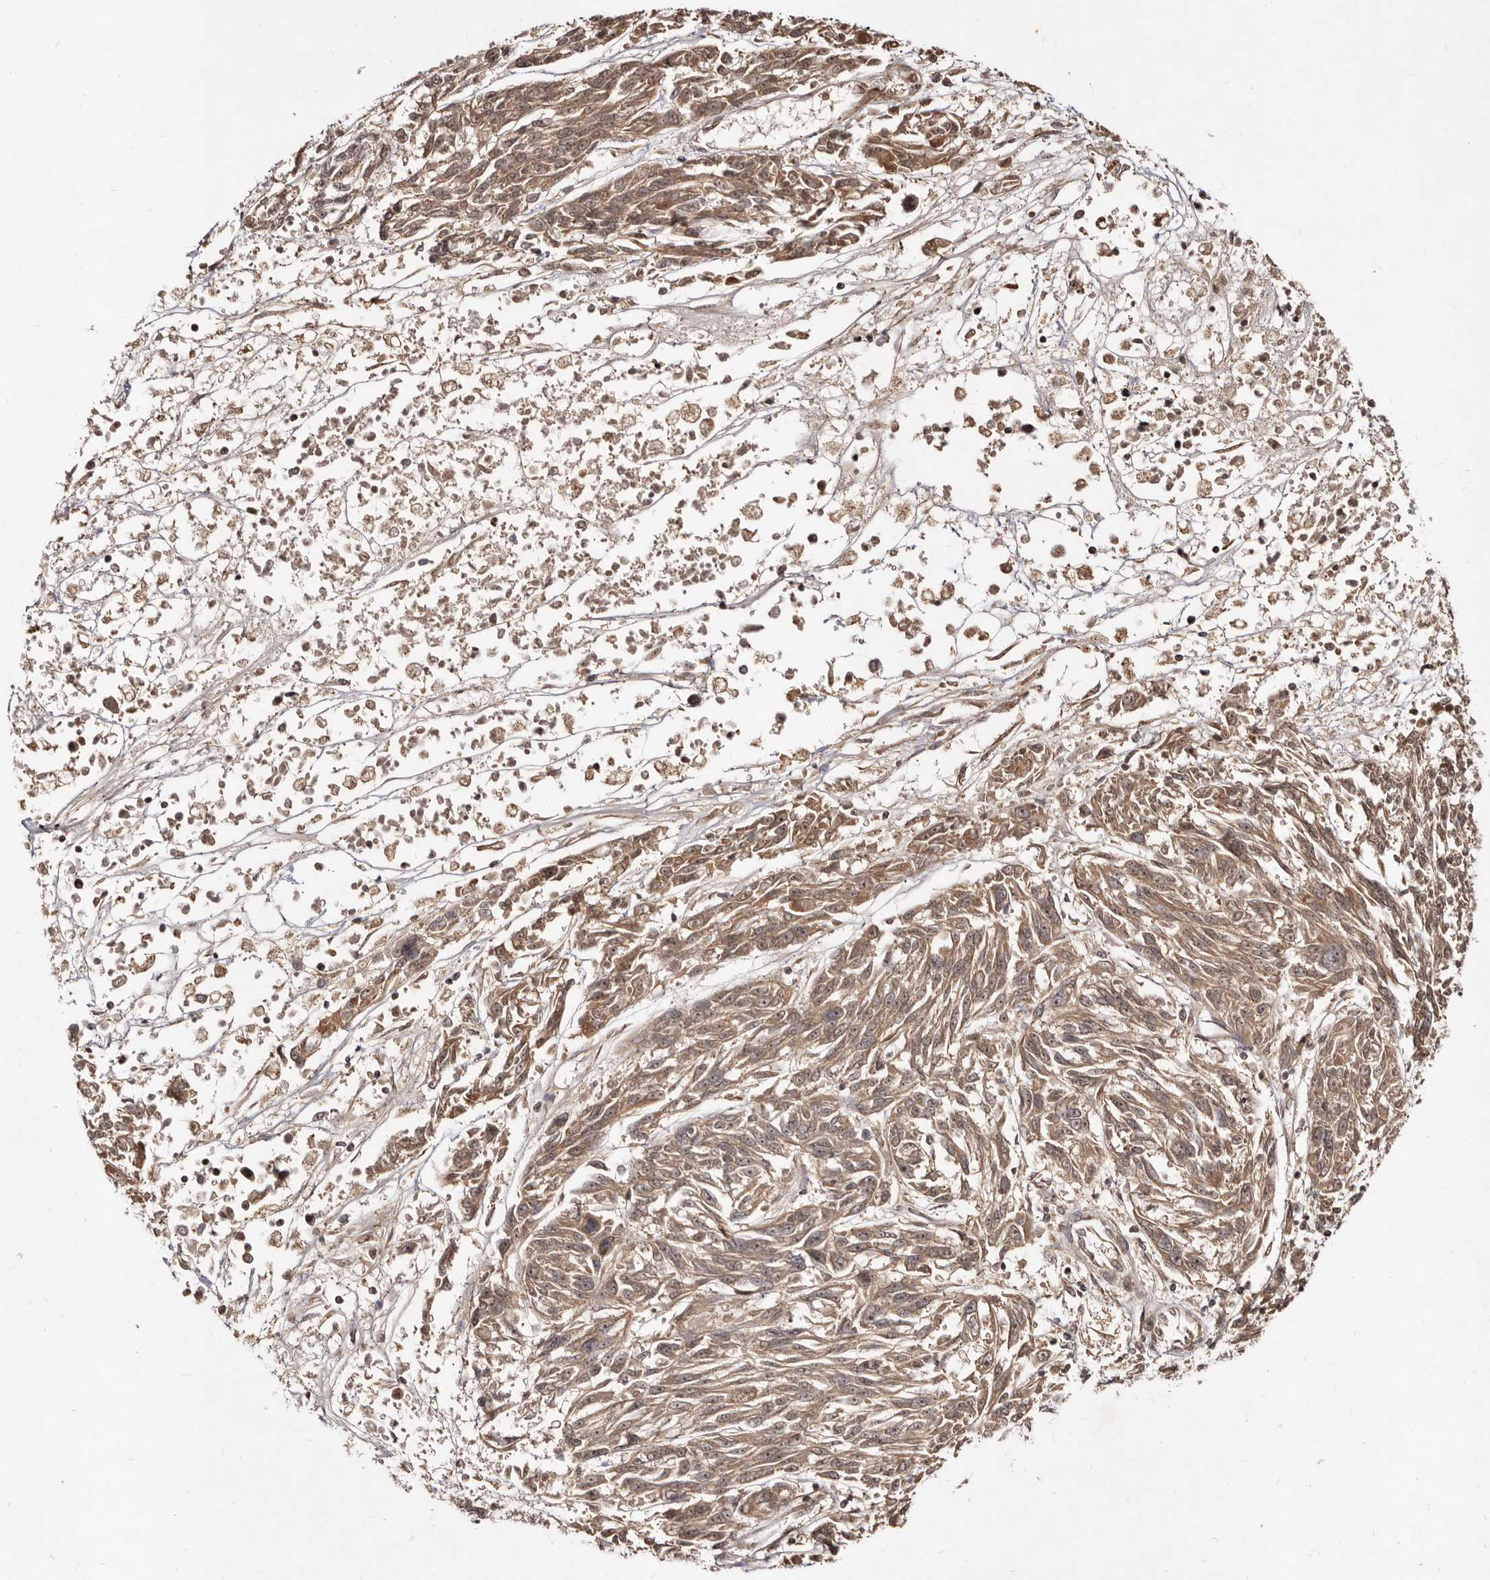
{"staining": {"intensity": "weak", "quantity": ">75%", "location": "cytoplasmic/membranous"}, "tissue": "melanoma", "cell_type": "Tumor cells", "image_type": "cancer", "snomed": [{"axis": "morphology", "description": "Malignant melanoma, NOS"}, {"axis": "topography", "description": "Skin"}], "caption": "Immunohistochemistry of human malignant melanoma reveals low levels of weak cytoplasmic/membranous positivity in approximately >75% of tumor cells. Ihc stains the protein in brown and the nuclei are stained blue.", "gene": "LCORL", "patient": {"sex": "male", "age": 53}}